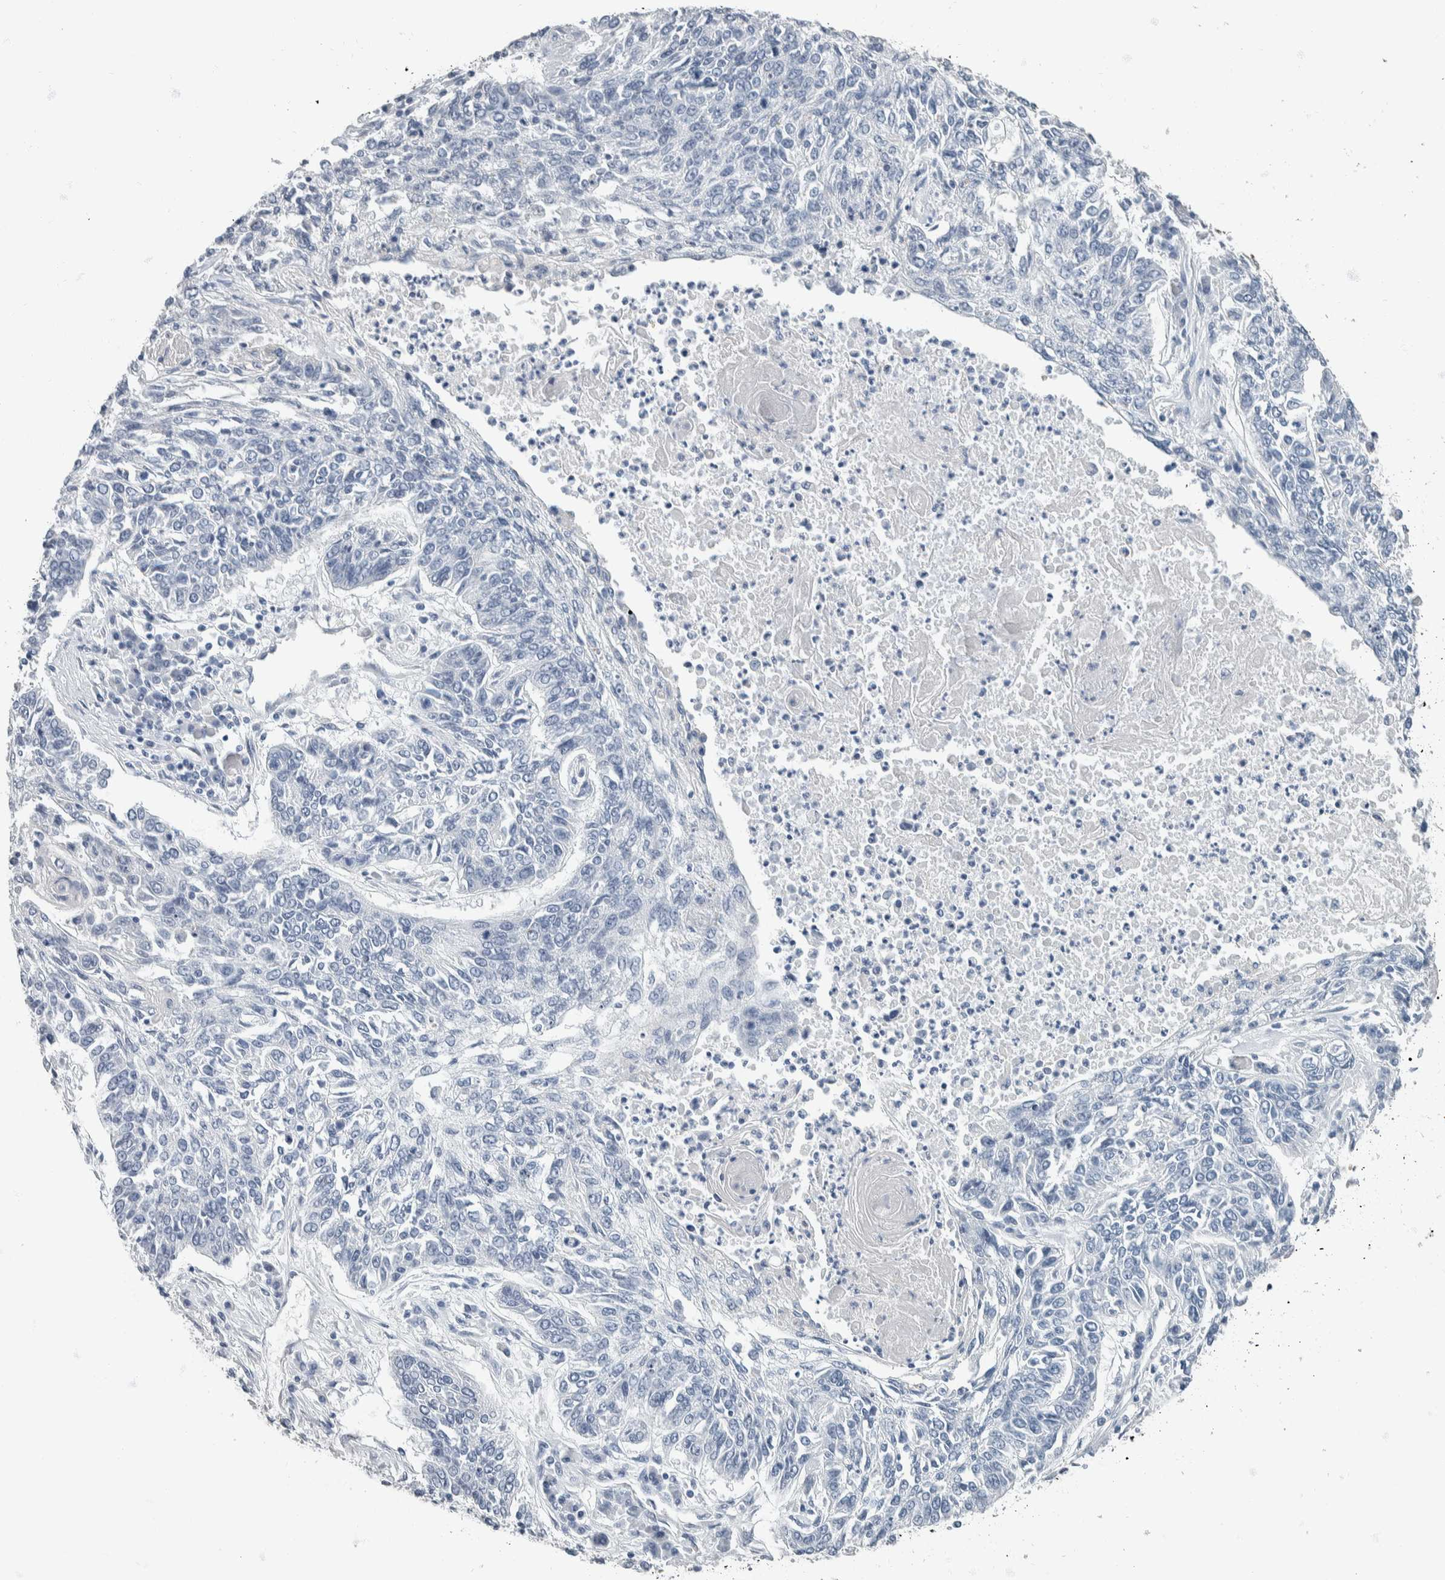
{"staining": {"intensity": "negative", "quantity": "none", "location": "none"}, "tissue": "lung cancer", "cell_type": "Tumor cells", "image_type": "cancer", "snomed": [{"axis": "morphology", "description": "Normal tissue, NOS"}, {"axis": "morphology", "description": "Squamous cell carcinoma, NOS"}, {"axis": "topography", "description": "Cartilage tissue"}, {"axis": "topography", "description": "Bronchus"}, {"axis": "topography", "description": "Lung"}], "caption": "DAB immunohistochemical staining of lung squamous cell carcinoma exhibits no significant positivity in tumor cells.", "gene": "NEFM", "patient": {"sex": "female", "age": 49}}